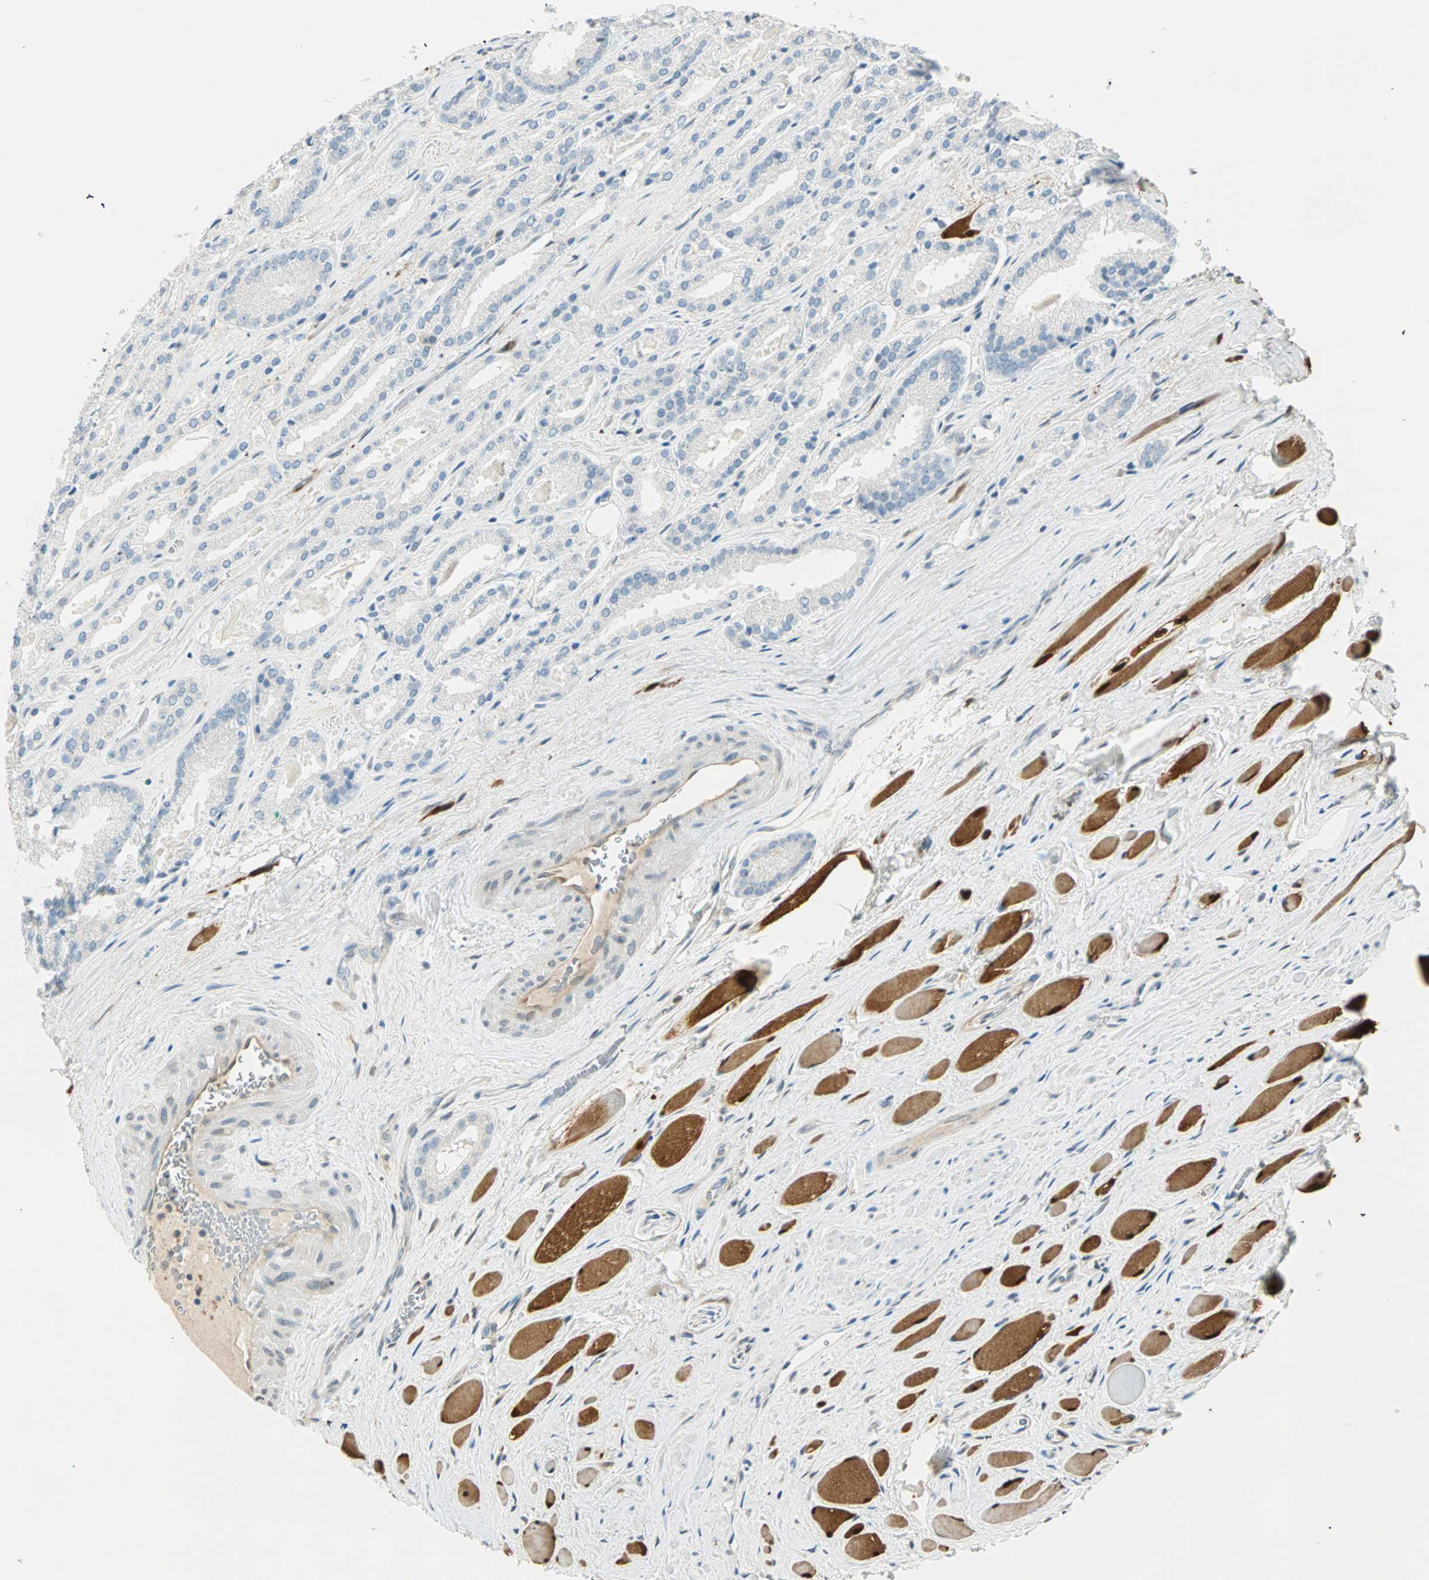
{"staining": {"intensity": "negative", "quantity": "none", "location": "none"}, "tissue": "prostate cancer", "cell_type": "Tumor cells", "image_type": "cancer", "snomed": [{"axis": "morphology", "description": "Adenocarcinoma, Low grade"}, {"axis": "topography", "description": "Prostate"}], "caption": "Immunohistochemical staining of adenocarcinoma (low-grade) (prostate) exhibits no significant positivity in tumor cells.", "gene": "S100A1", "patient": {"sex": "male", "age": 59}}